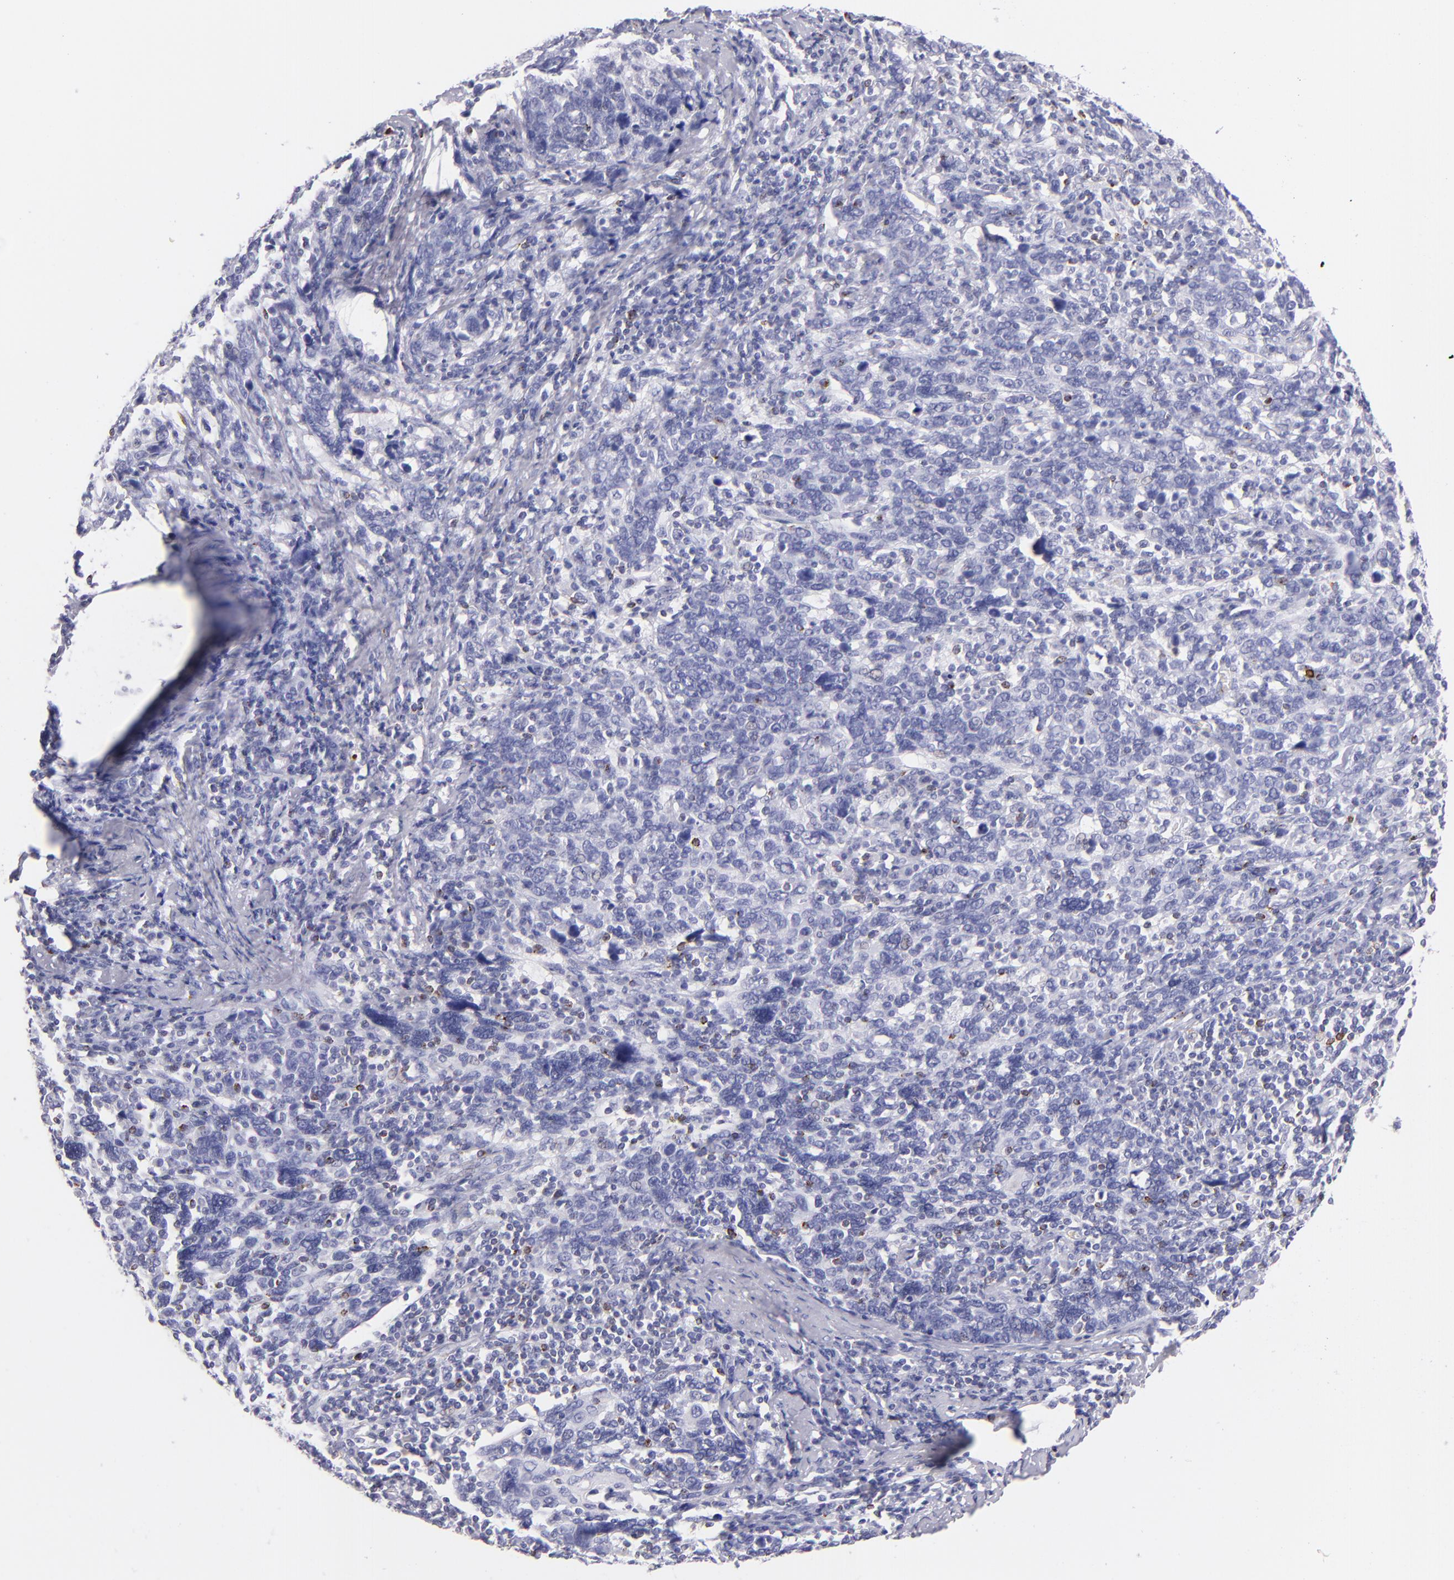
{"staining": {"intensity": "negative", "quantity": "none", "location": "none"}, "tissue": "cervical cancer", "cell_type": "Tumor cells", "image_type": "cancer", "snomed": [{"axis": "morphology", "description": "Squamous cell carcinoma, NOS"}, {"axis": "topography", "description": "Cervix"}], "caption": "Immunohistochemistry image of squamous cell carcinoma (cervical) stained for a protein (brown), which demonstrates no expression in tumor cells.", "gene": "PRF1", "patient": {"sex": "female", "age": 41}}